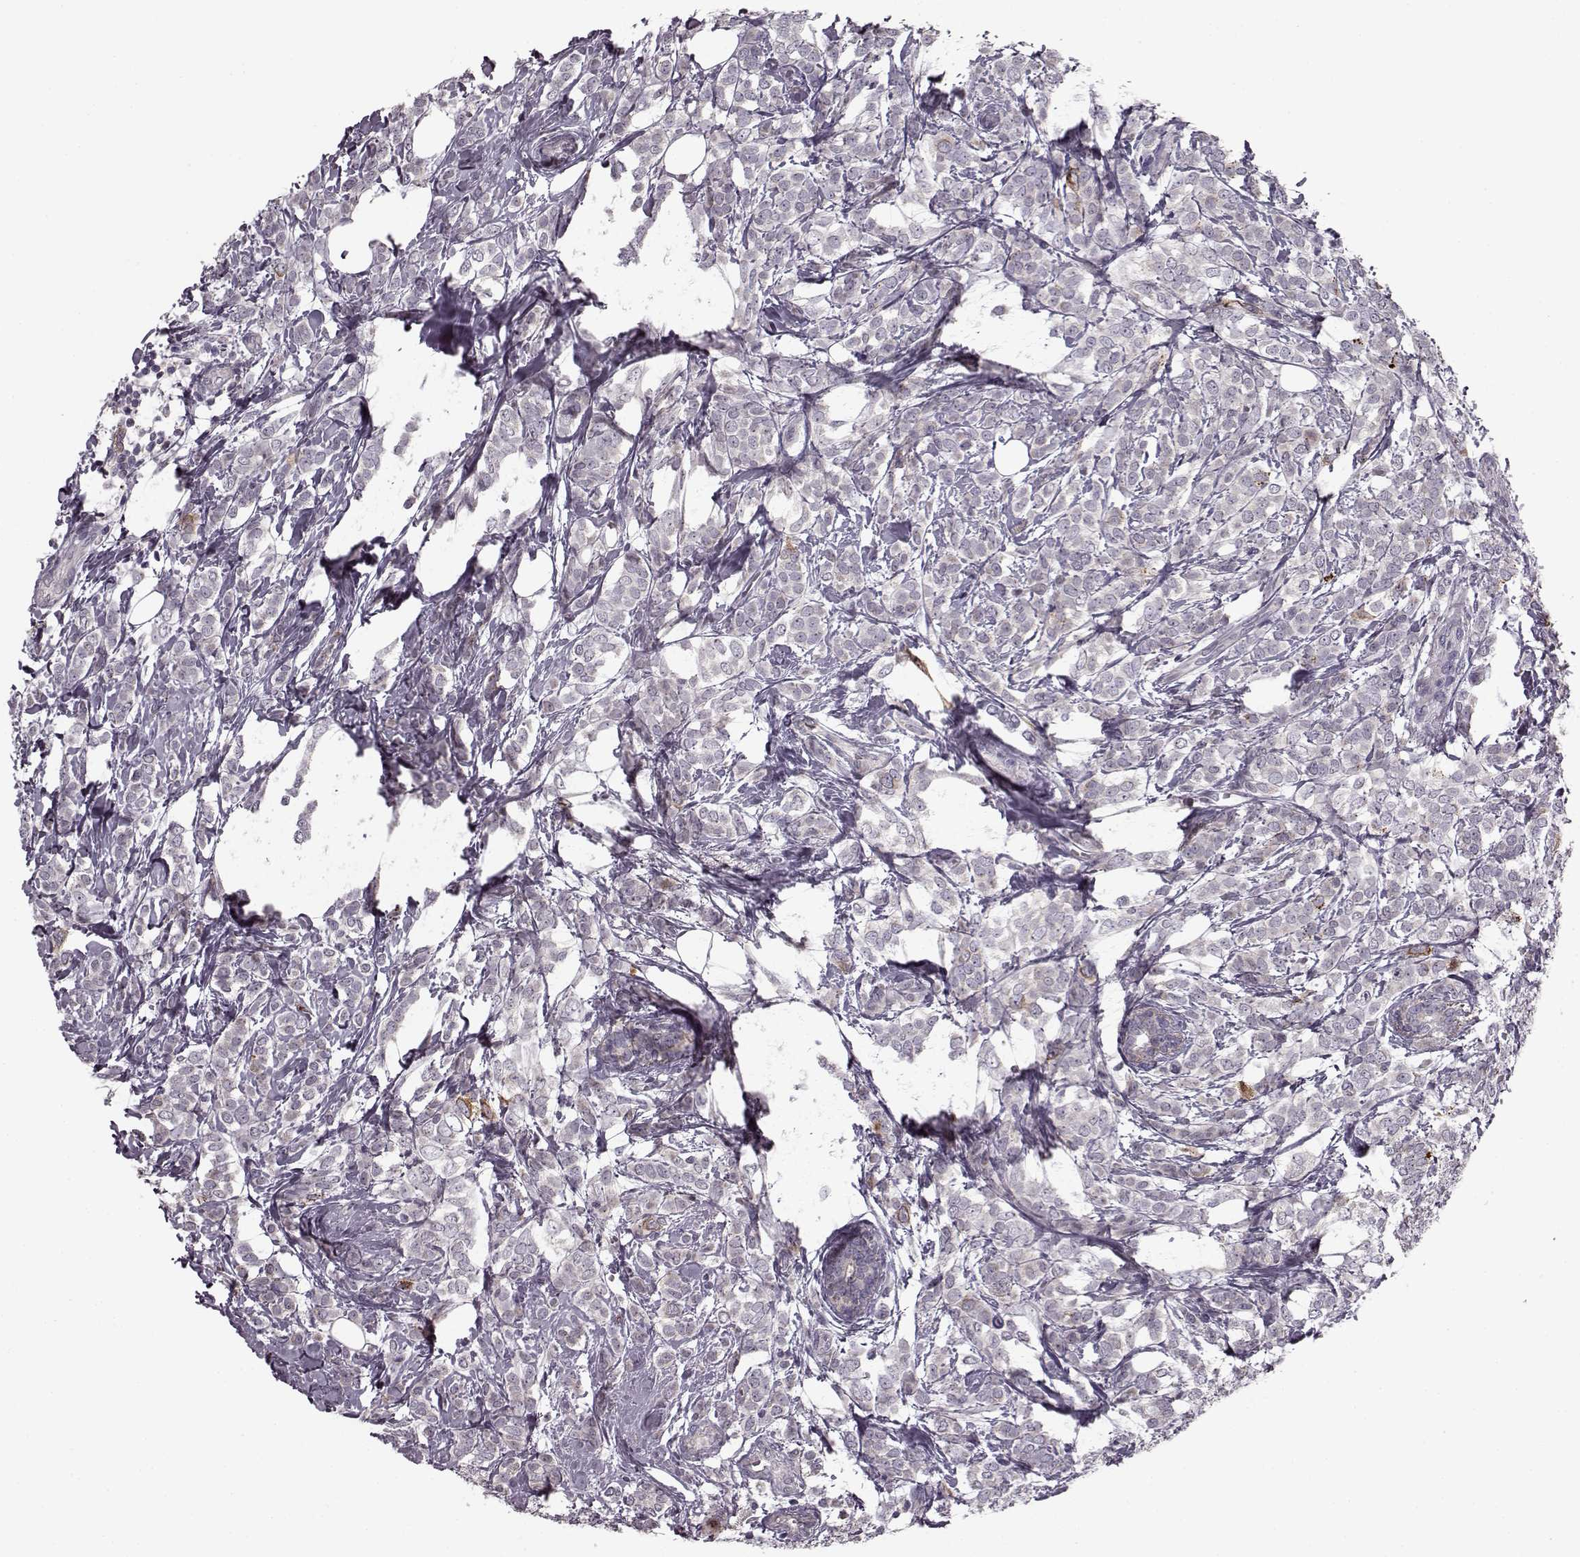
{"staining": {"intensity": "moderate", "quantity": "<25%", "location": "cytoplasmic/membranous"}, "tissue": "breast cancer", "cell_type": "Tumor cells", "image_type": "cancer", "snomed": [{"axis": "morphology", "description": "Lobular carcinoma"}, {"axis": "topography", "description": "Breast"}], "caption": "This image exhibits immunohistochemistry (IHC) staining of human breast cancer (lobular carcinoma), with low moderate cytoplasmic/membranous staining in approximately <25% of tumor cells.", "gene": "HMMR", "patient": {"sex": "female", "age": 49}}